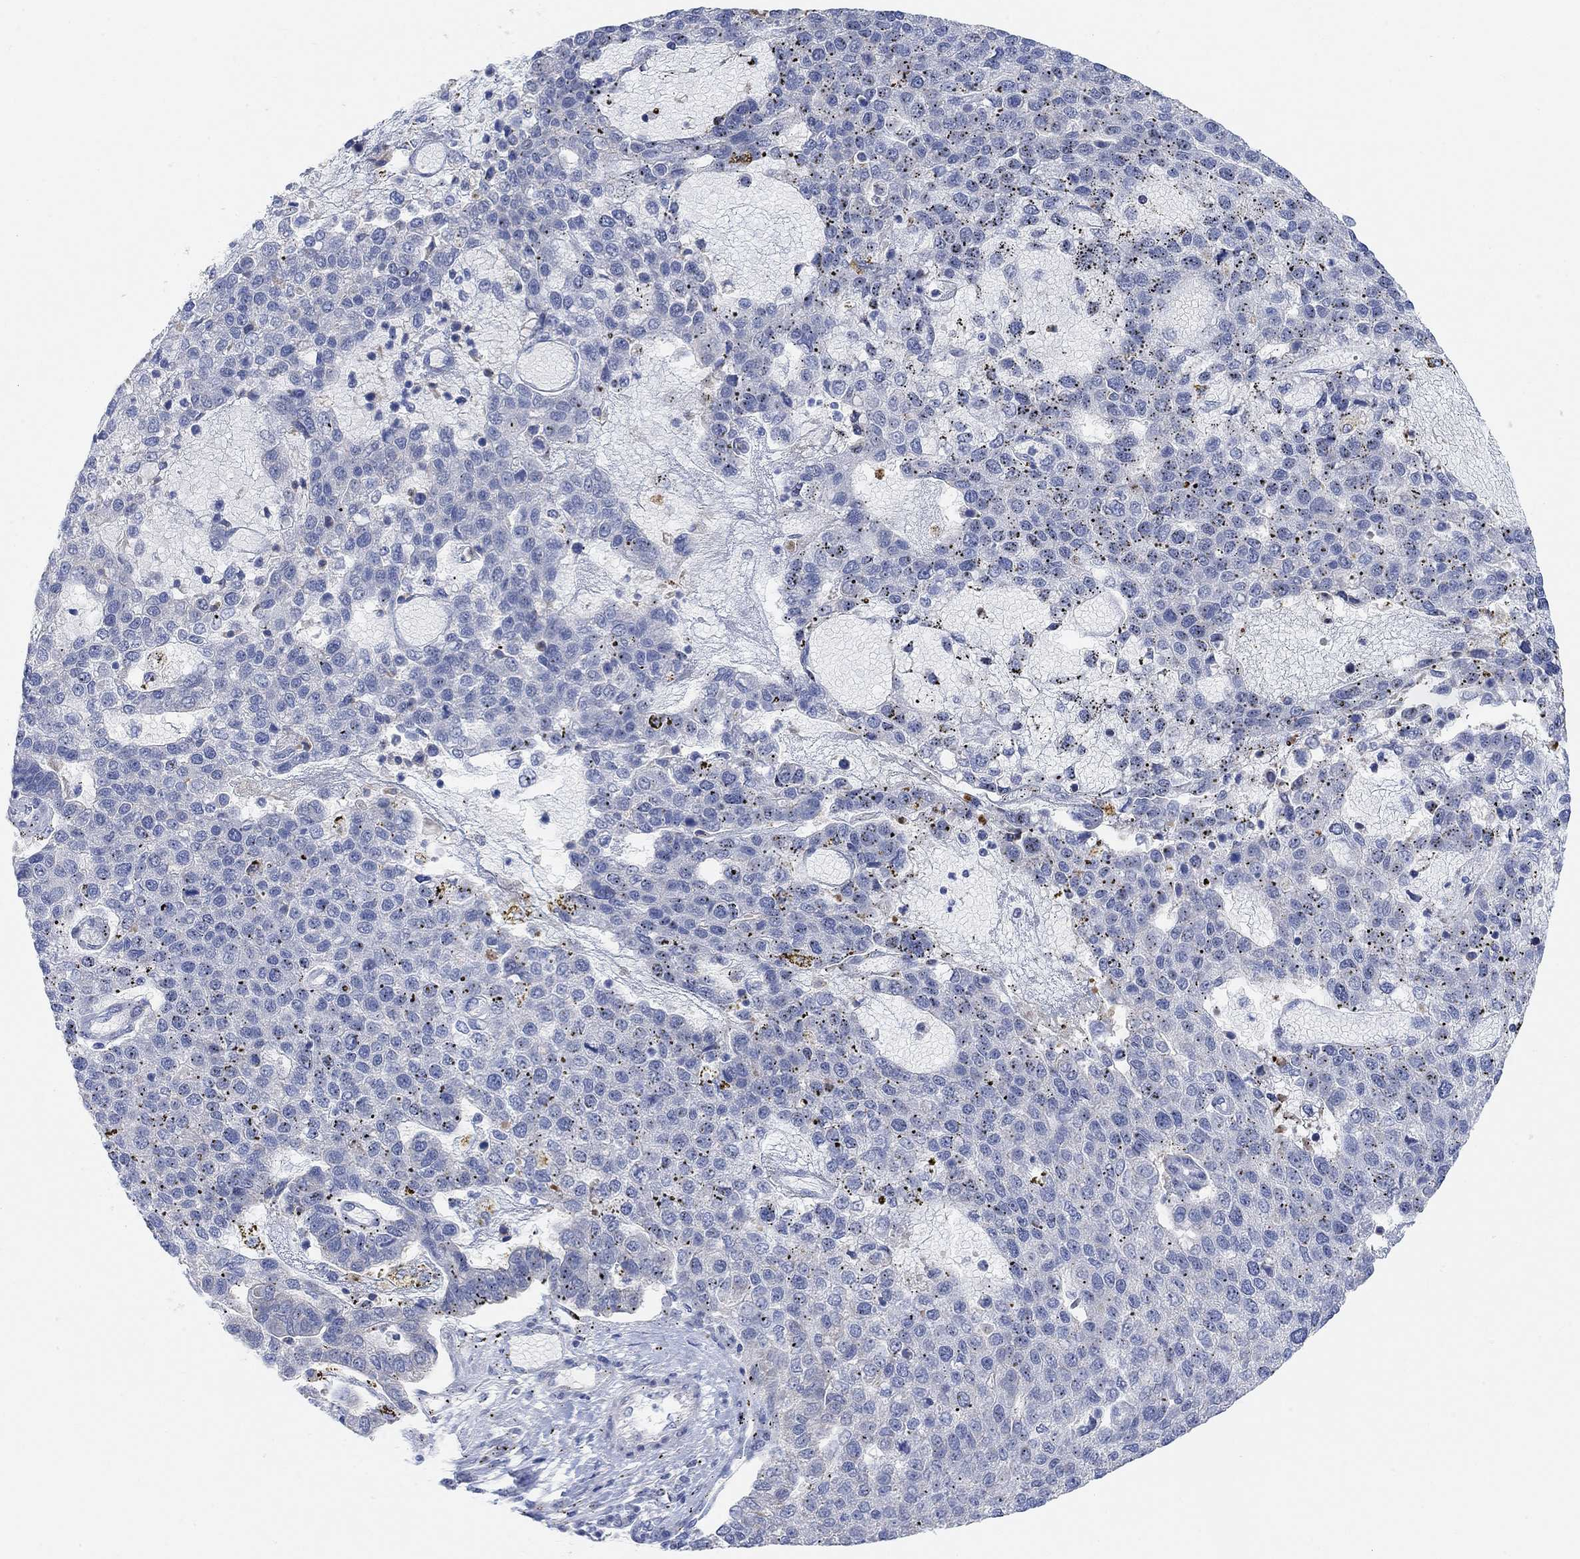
{"staining": {"intensity": "negative", "quantity": "none", "location": "none"}, "tissue": "pancreatic cancer", "cell_type": "Tumor cells", "image_type": "cancer", "snomed": [{"axis": "morphology", "description": "Adenocarcinoma, NOS"}, {"axis": "topography", "description": "Pancreas"}], "caption": "An IHC photomicrograph of pancreatic cancer (adenocarcinoma) is shown. There is no staining in tumor cells of pancreatic cancer (adenocarcinoma).", "gene": "RIMS1", "patient": {"sex": "female", "age": 61}}